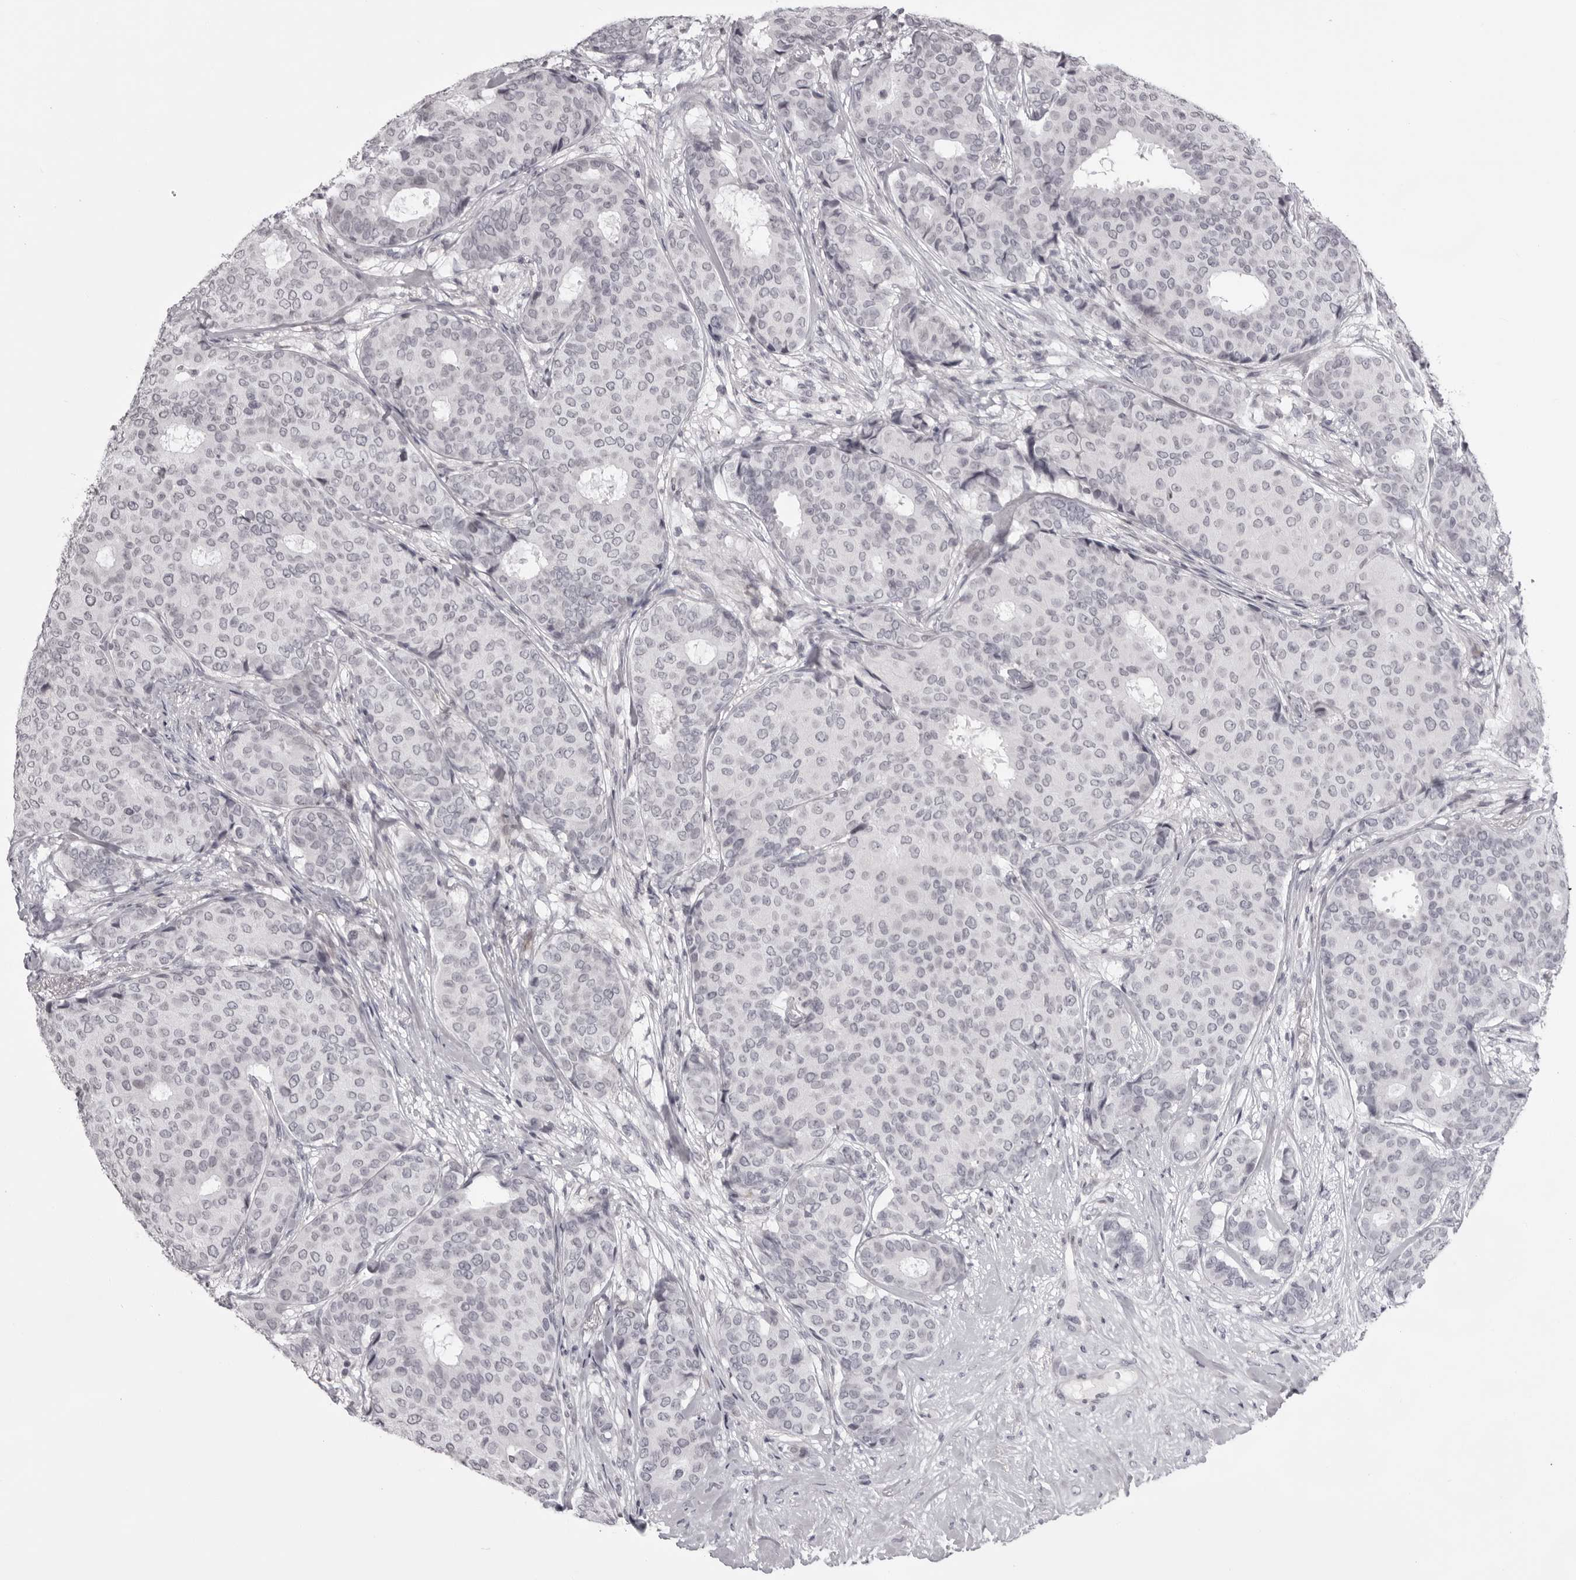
{"staining": {"intensity": "negative", "quantity": "none", "location": "none"}, "tissue": "breast cancer", "cell_type": "Tumor cells", "image_type": "cancer", "snomed": [{"axis": "morphology", "description": "Duct carcinoma"}, {"axis": "topography", "description": "Breast"}], "caption": "A histopathology image of human breast intraductal carcinoma is negative for staining in tumor cells. (DAB (3,3'-diaminobenzidine) immunohistochemistry (IHC), high magnification).", "gene": "NUDT18", "patient": {"sex": "female", "age": 75}}